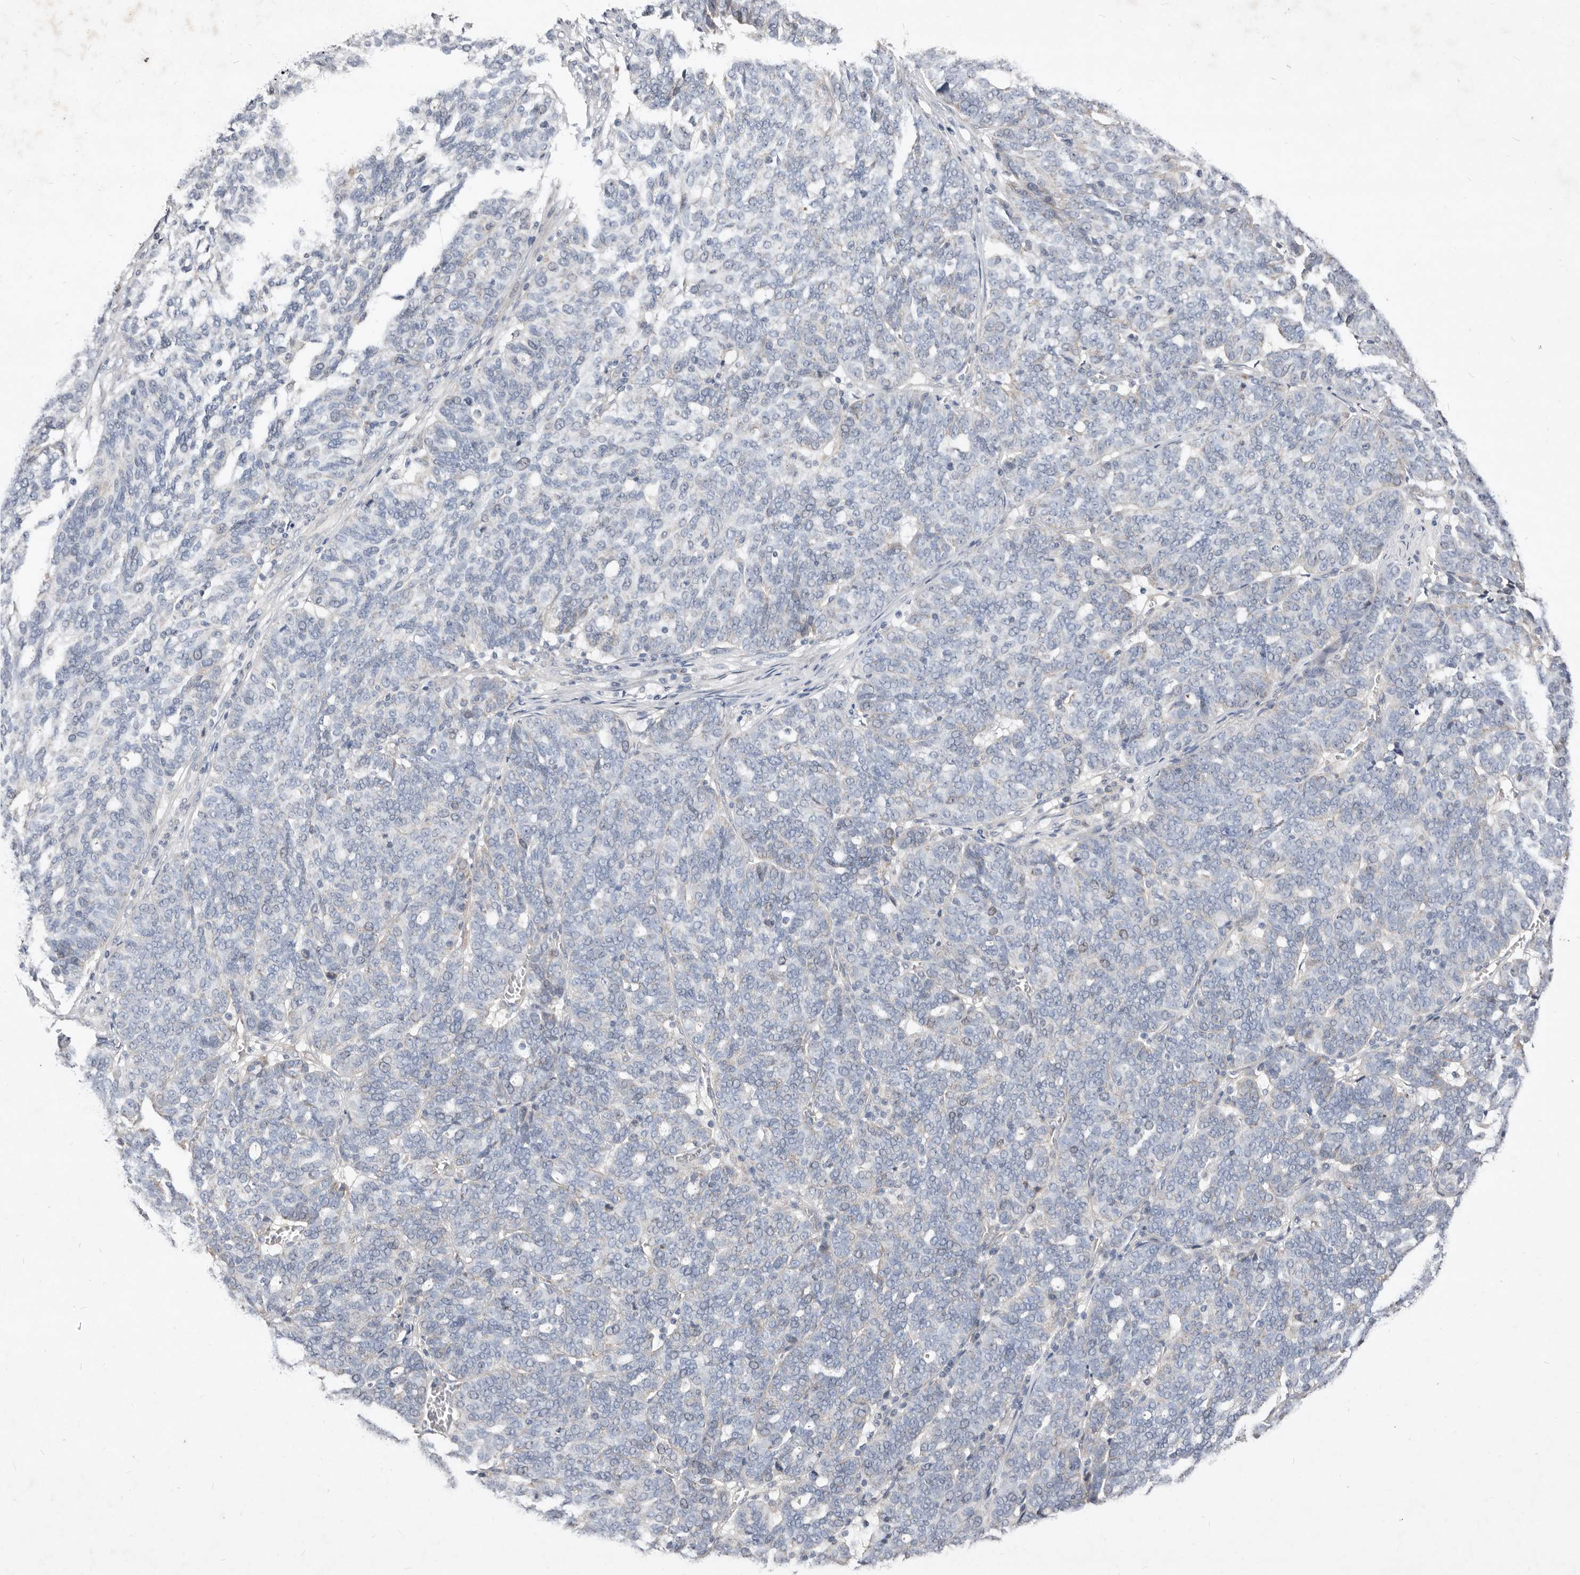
{"staining": {"intensity": "negative", "quantity": "none", "location": "none"}, "tissue": "ovarian cancer", "cell_type": "Tumor cells", "image_type": "cancer", "snomed": [{"axis": "morphology", "description": "Cystadenocarcinoma, serous, NOS"}, {"axis": "topography", "description": "Ovary"}], "caption": "A histopathology image of human serous cystadenocarcinoma (ovarian) is negative for staining in tumor cells.", "gene": "SLC25A20", "patient": {"sex": "female", "age": 59}}